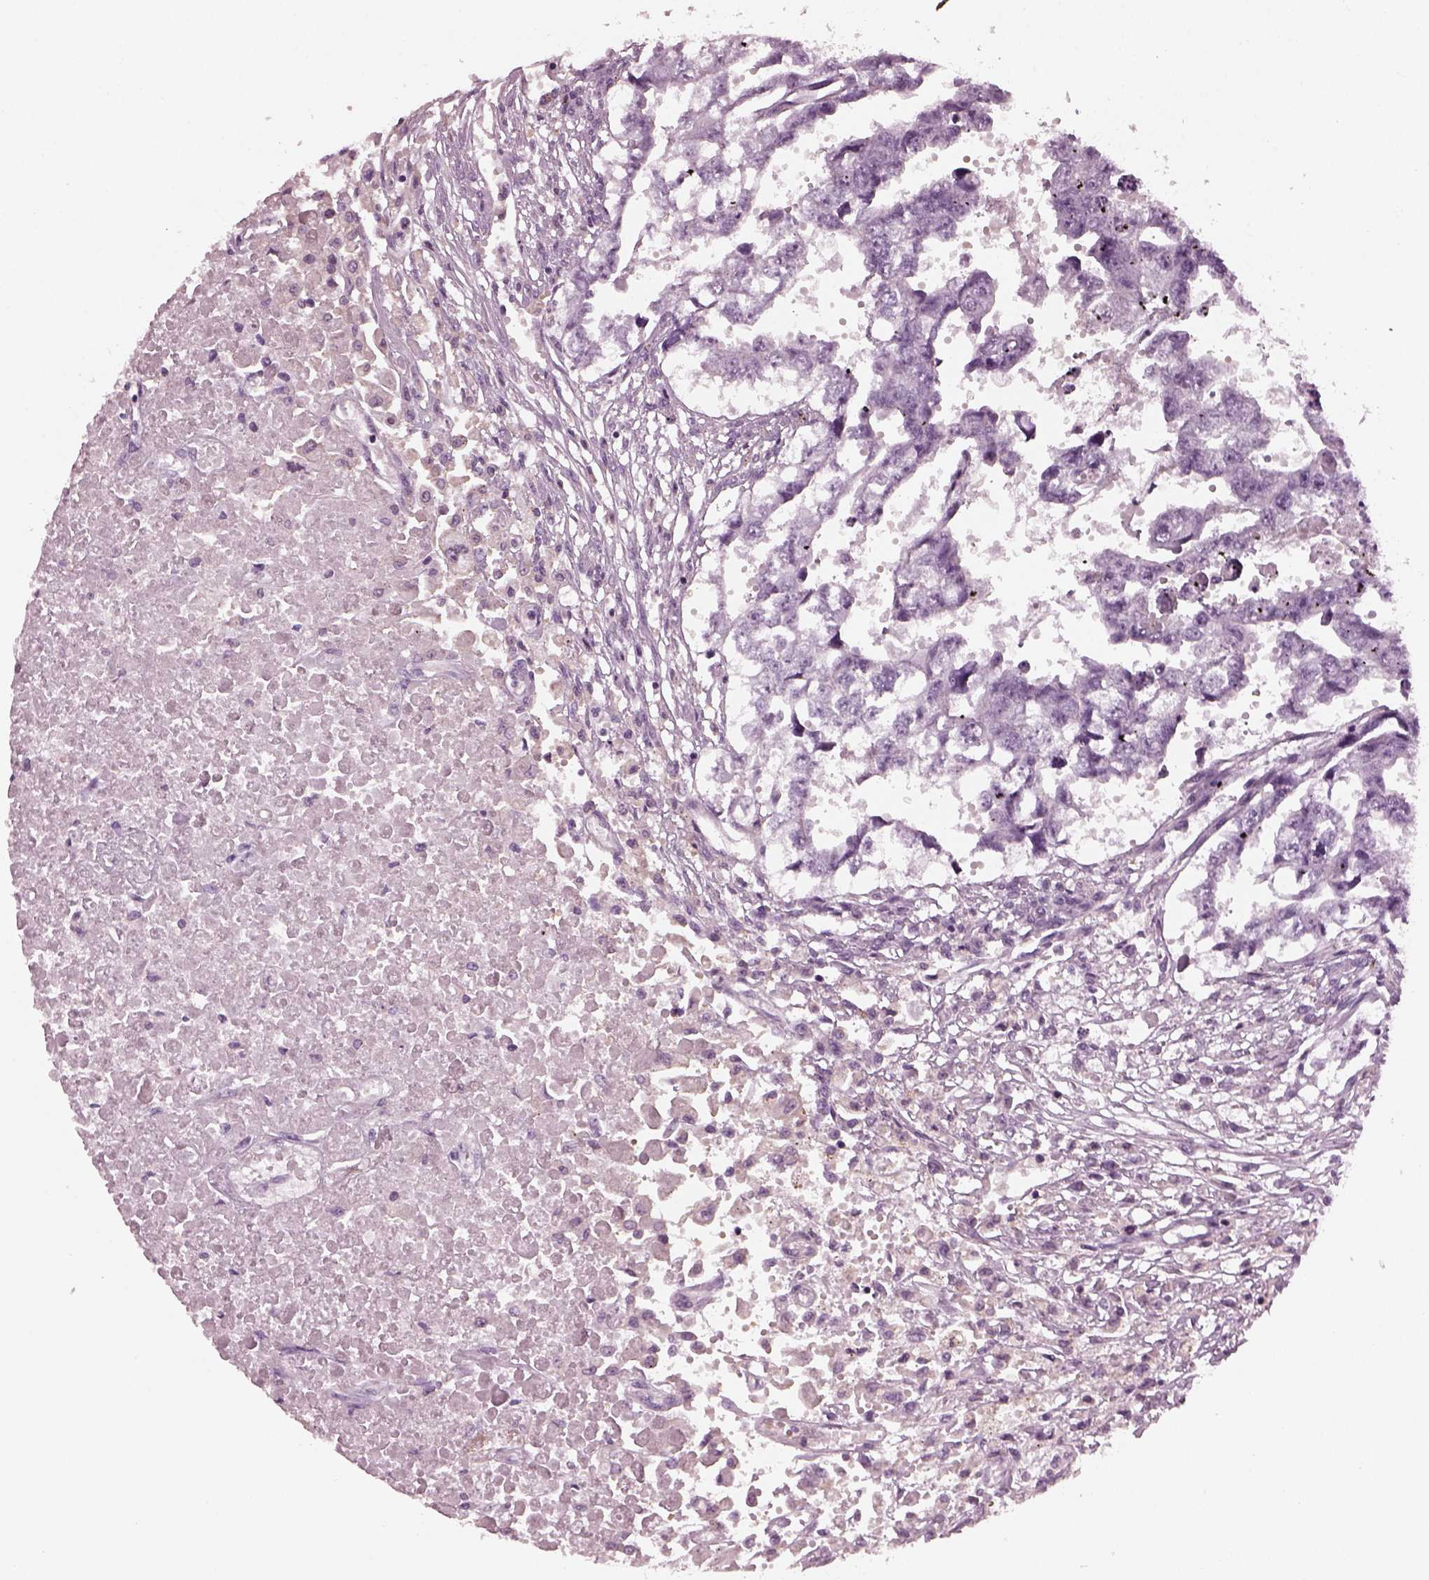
{"staining": {"intensity": "negative", "quantity": "none", "location": "none"}, "tissue": "testis cancer", "cell_type": "Tumor cells", "image_type": "cancer", "snomed": [{"axis": "morphology", "description": "Carcinoma, Embryonal, NOS"}, {"axis": "morphology", "description": "Teratoma, malignant, NOS"}, {"axis": "topography", "description": "Testis"}], "caption": "A photomicrograph of testis cancer (embryonal carcinoma) stained for a protein displays no brown staining in tumor cells.", "gene": "SHTN1", "patient": {"sex": "male", "age": 44}}